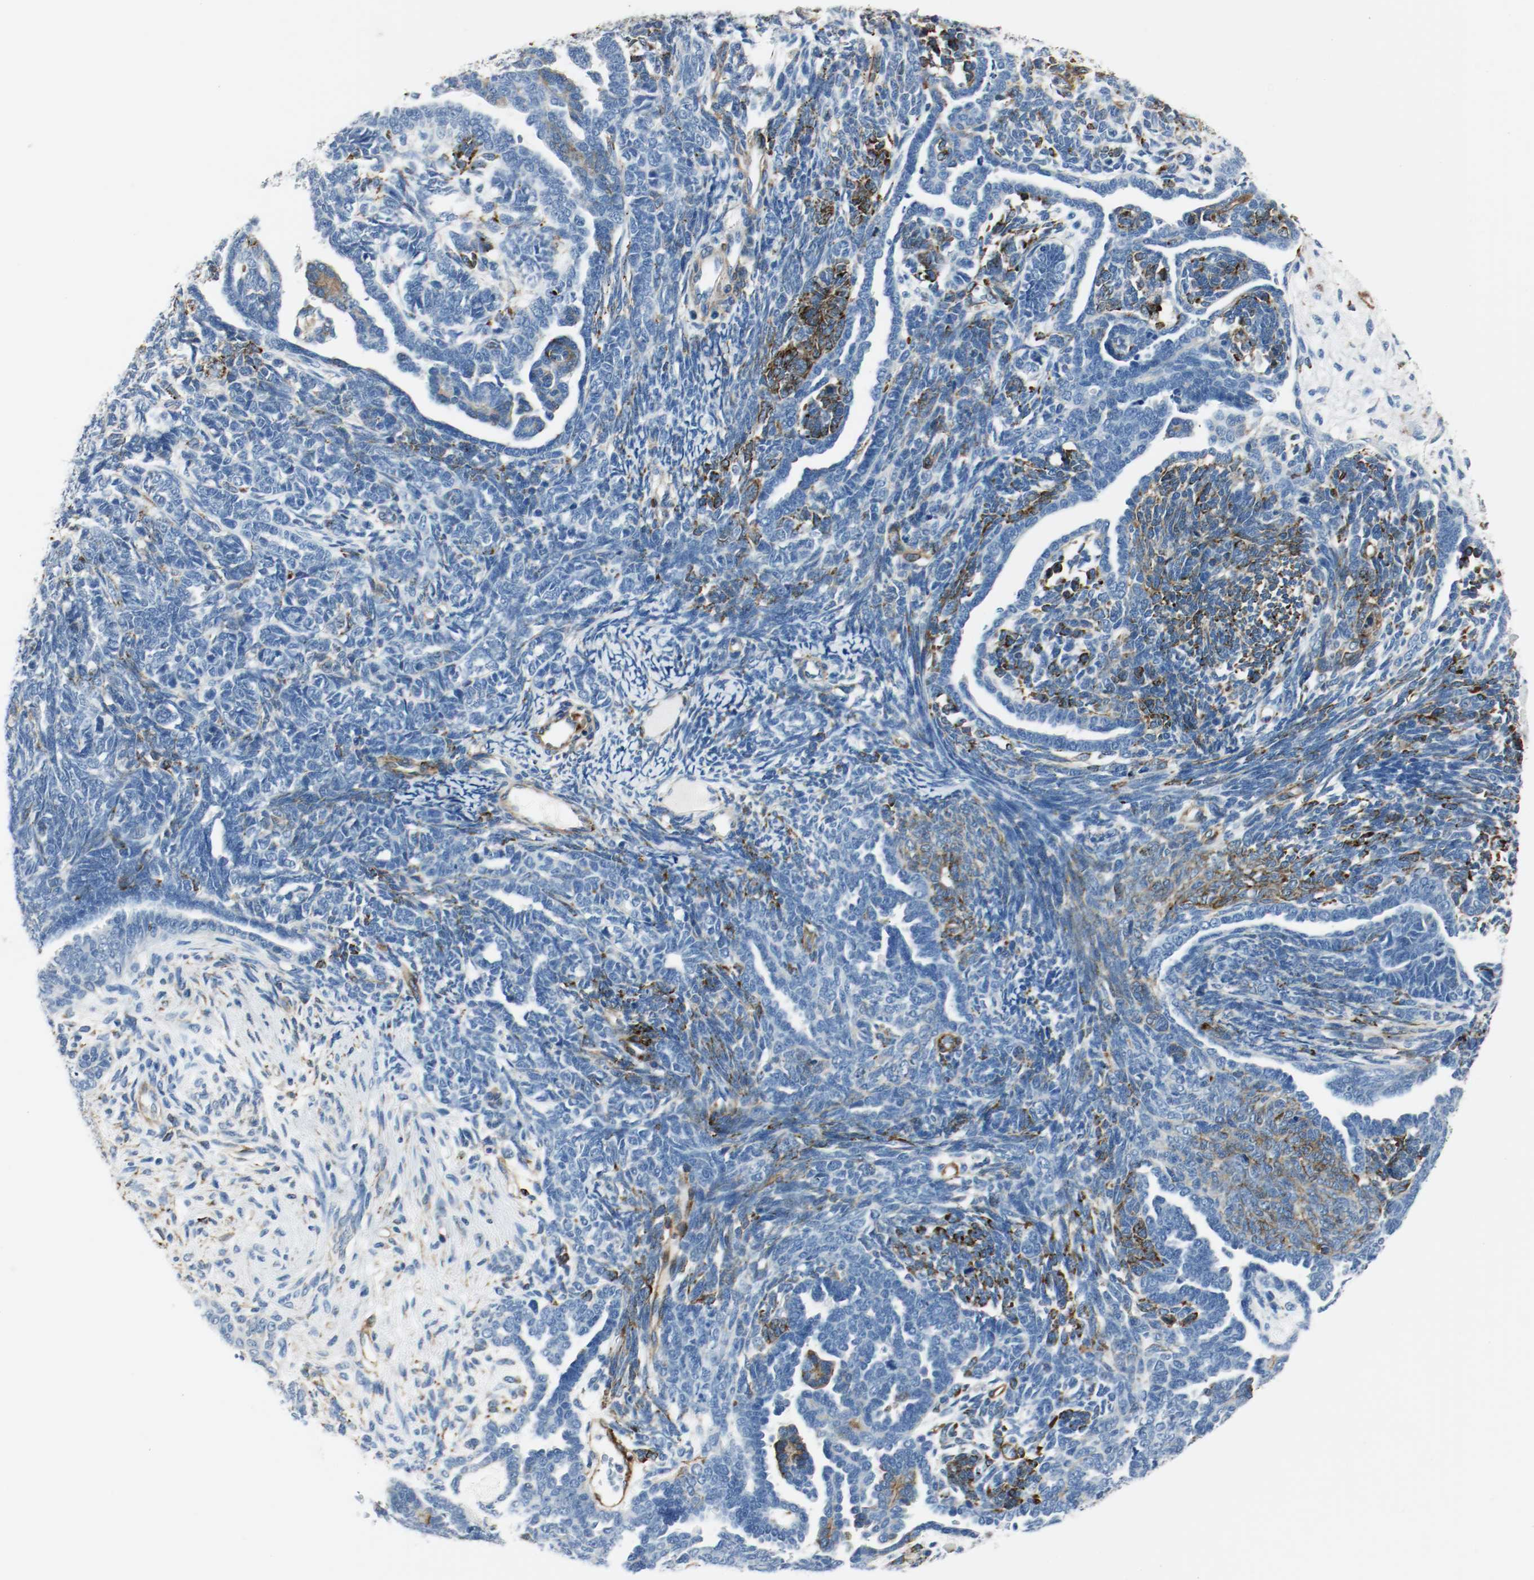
{"staining": {"intensity": "strong", "quantity": "<25%", "location": "cytoplasmic/membranous"}, "tissue": "endometrial cancer", "cell_type": "Tumor cells", "image_type": "cancer", "snomed": [{"axis": "morphology", "description": "Neoplasm, malignant, NOS"}, {"axis": "topography", "description": "Endometrium"}], "caption": "Malignant neoplasm (endometrial) stained with a protein marker displays strong staining in tumor cells.", "gene": "LAMB1", "patient": {"sex": "female", "age": 74}}